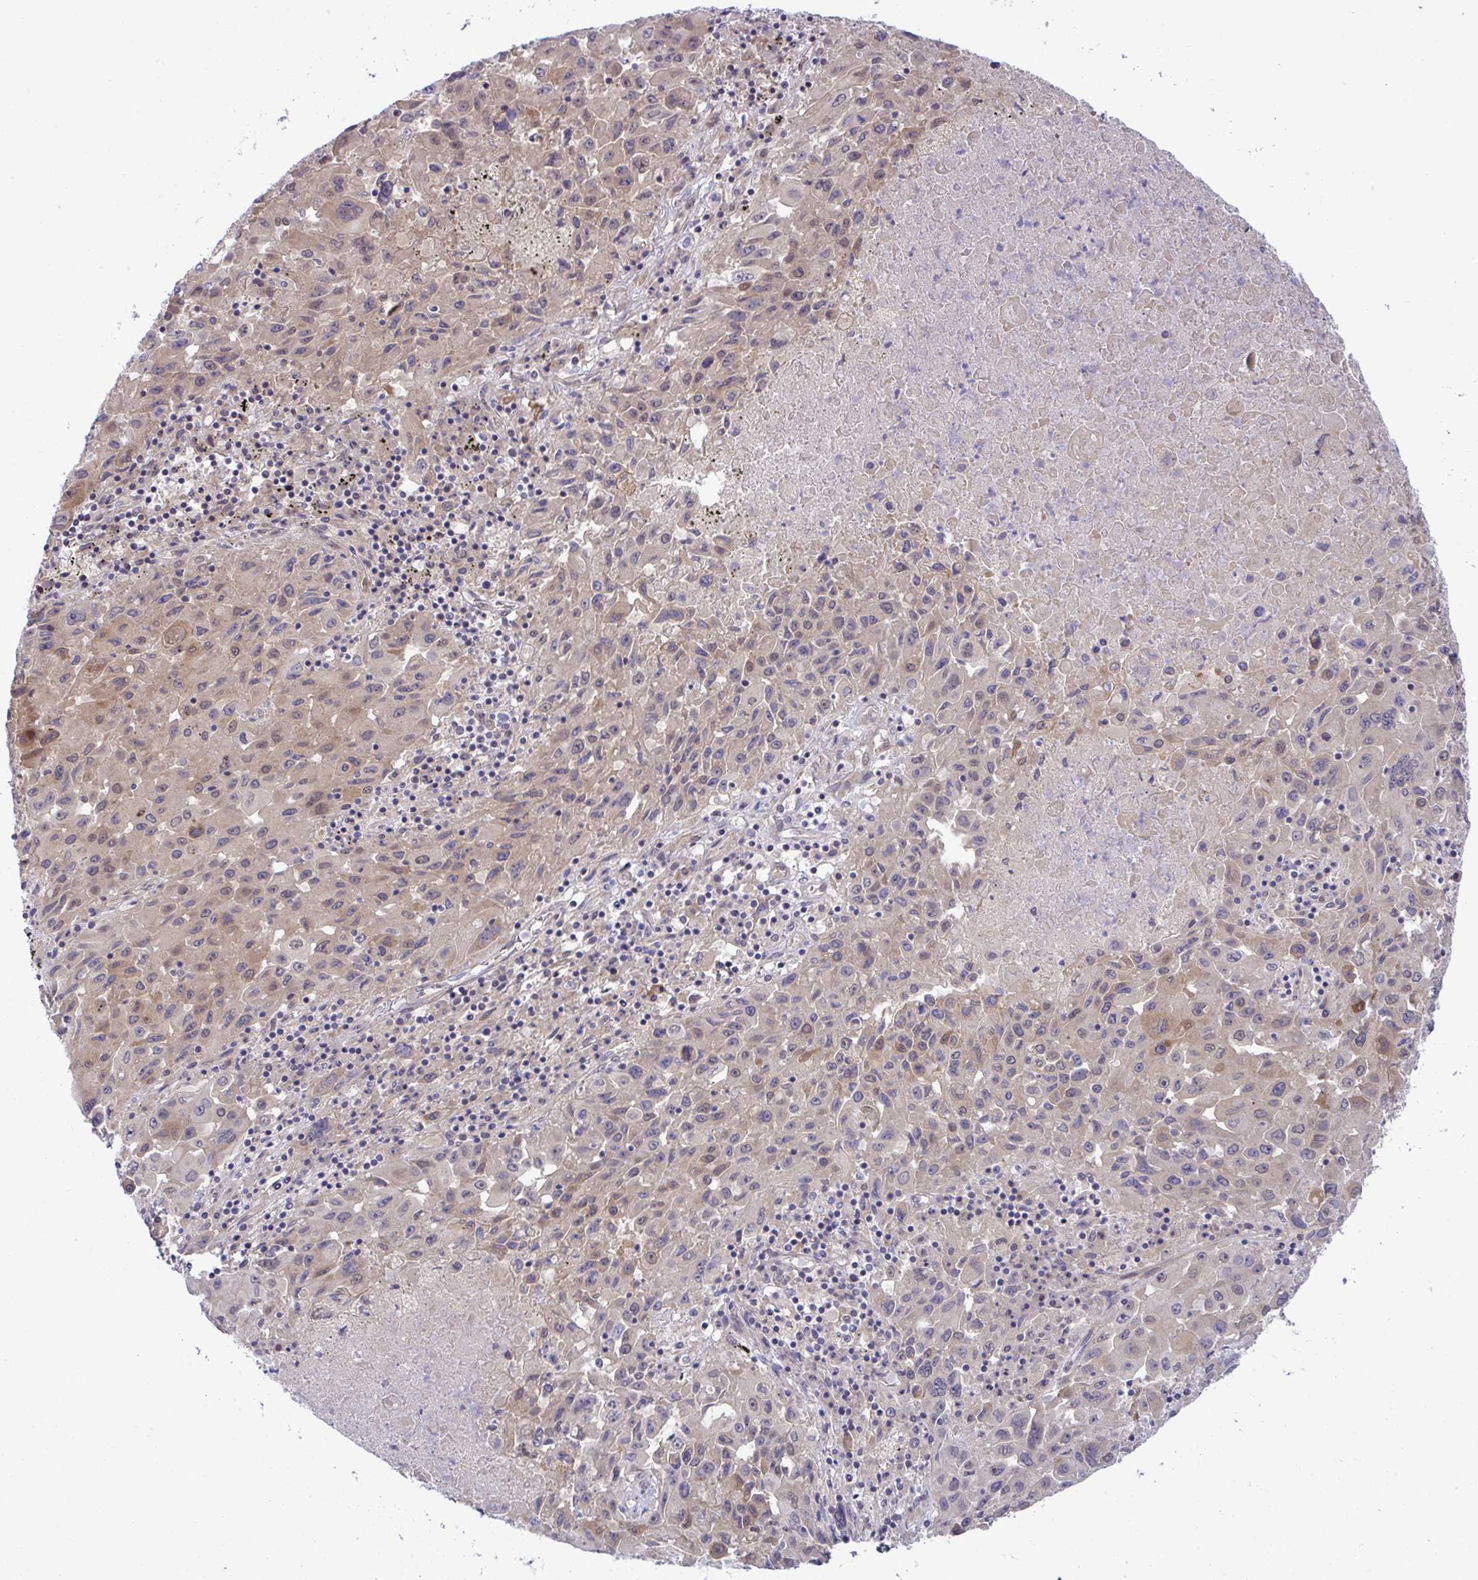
{"staining": {"intensity": "moderate", "quantity": "25%-75%", "location": "nuclear"}, "tissue": "lung cancer", "cell_type": "Tumor cells", "image_type": "cancer", "snomed": [{"axis": "morphology", "description": "Squamous cell carcinoma, NOS"}, {"axis": "topography", "description": "Lung"}], "caption": "A medium amount of moderate nuclear staining is seen in about 25%-75% of tumor cells in squamous cell carcinoma (lung) tissue. The staining was performed using DAB (3,3'-diaminobenzidine) to visualize the protein expression in brown, while the nuclei were stained in blue with hematoxylin (Magnification: 20x).", "gene": "C9orf64", "patient": {"sex": "male", "age": 63}}